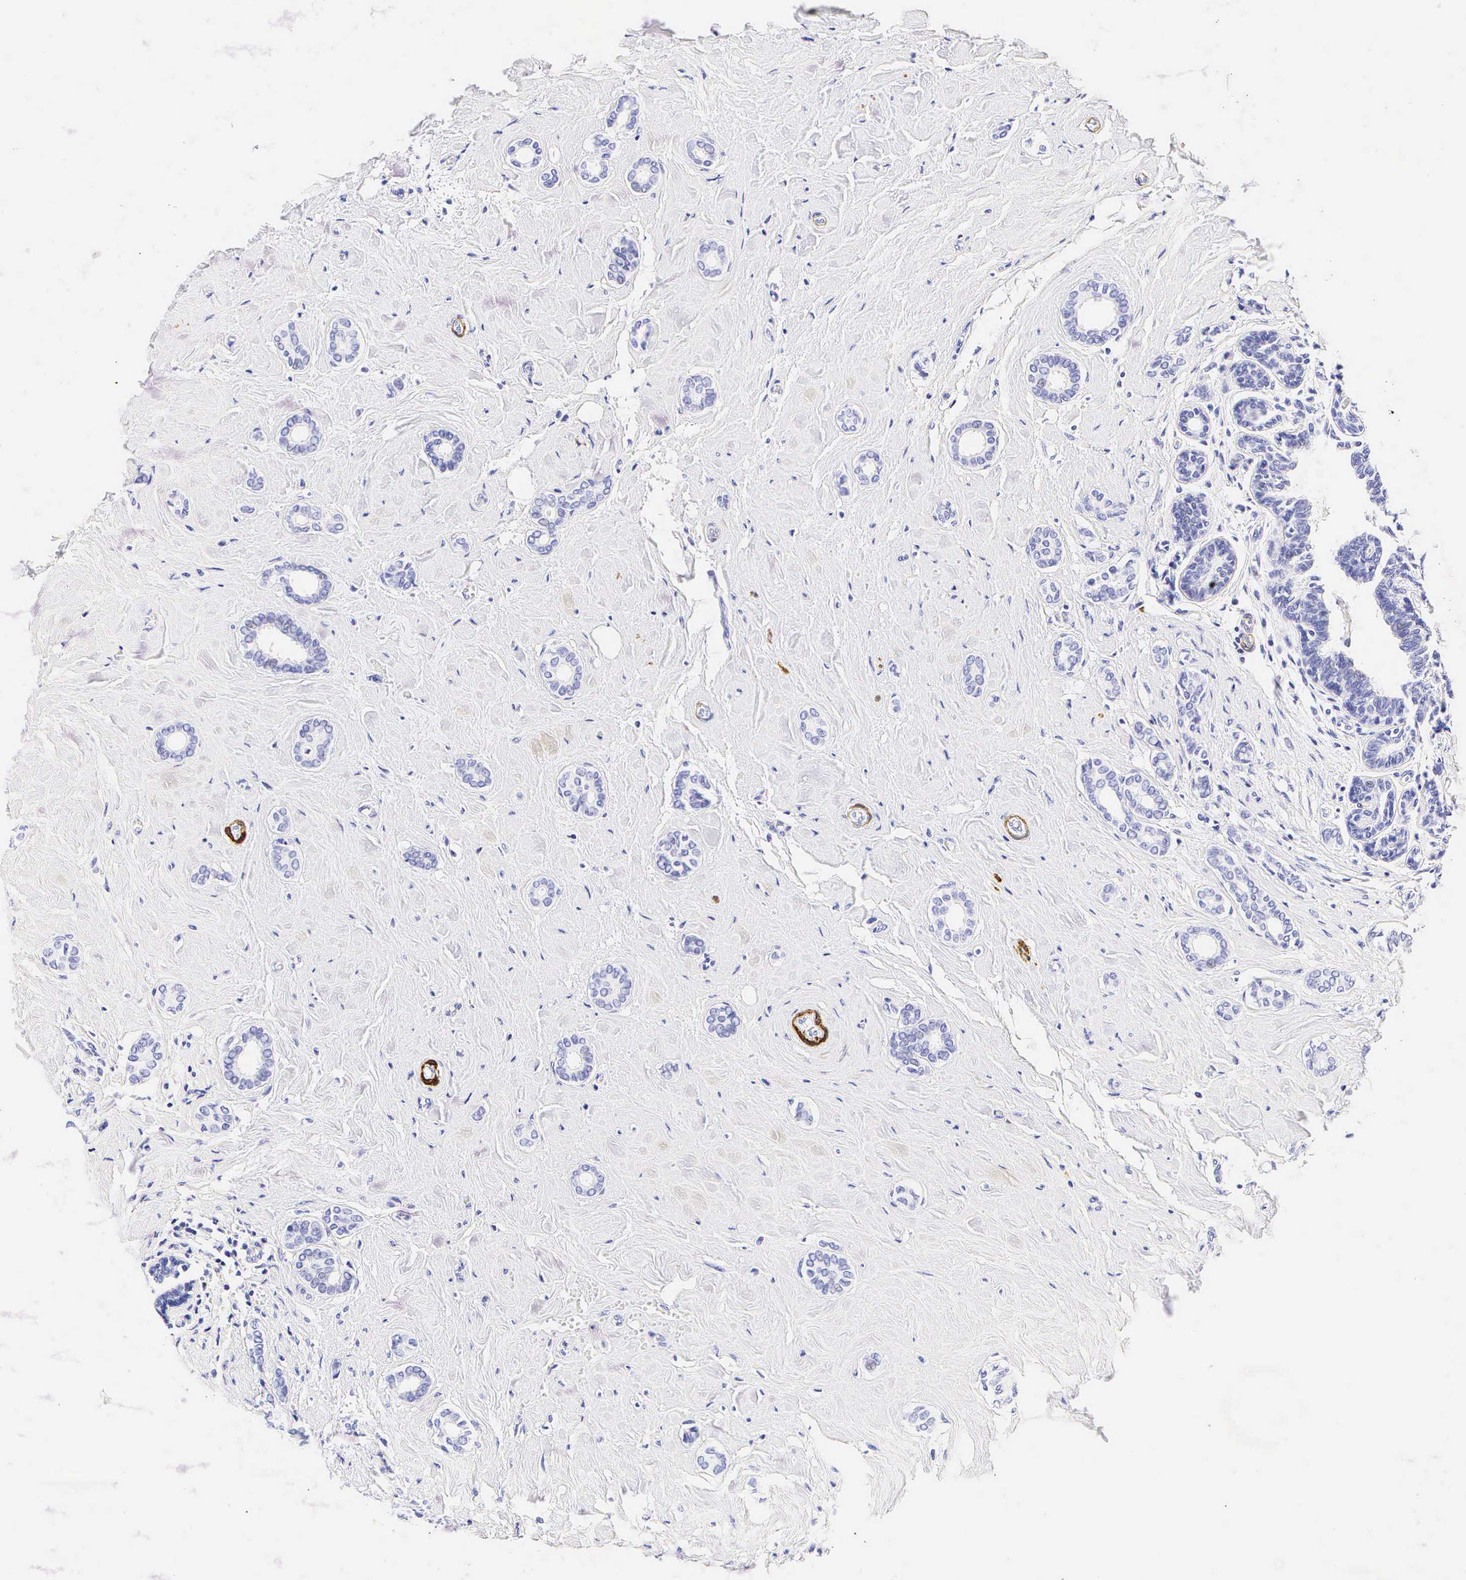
{"staining": {"intensity": "negative", "quantity": "none", "location": "none"}, "tissue": "breast cancer", "cell_type": "Tumor cells", "image_type": "cancer", "snomed": [{"axis": "morphology", "description": "Duct carcinoma"}, {"axis": "topography", "description": "Breast"}], "caption": "There is no significant positivity in tumor cells of breast cancer (invasive ductal carcinoma). (DAB (3,3'-diaminobenzidine) IHC with hematoxylin counter stain).", "gene": "CALD1", "patient": {"sex": "female", "age": 50}}